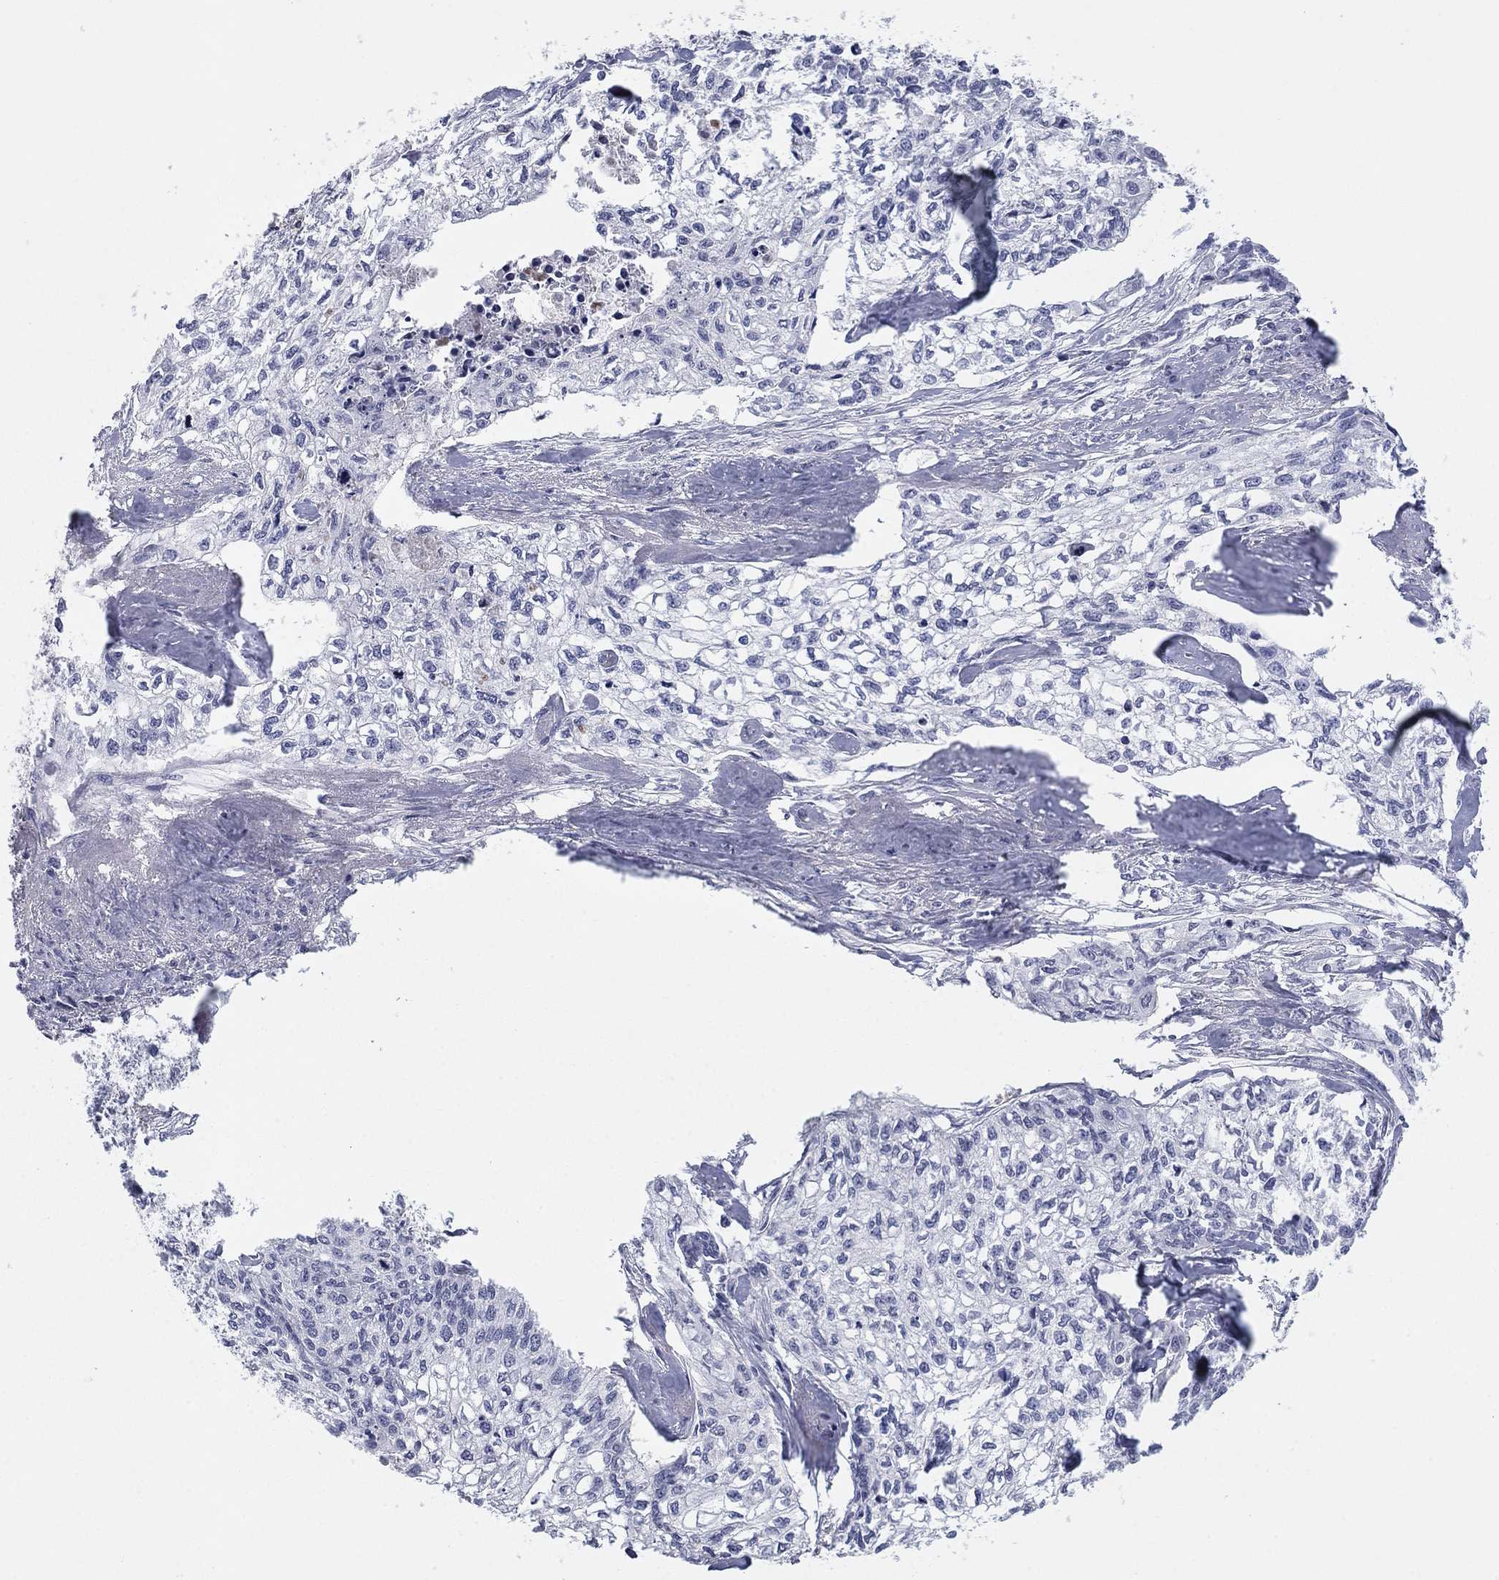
{"staining": {"intensity": "negative", "quantity": "none", "location": "none"}, "tissue": "cervical cancer", "cell_type": "Tumor cells", "image_type": "cancer", "snomed": [{"axis": "morphology", "description": "Squamous cell carcinoma, NOS"}, {"axis": "topography", "description": "Cervix"}], "caption": "Immunohistochemistry (IHC) photomicrograph of neoplastic tissue: cervical cancer (squamous cell carcinoma) stained with DAB (3,3'-diaminobenzidine) exhibits no significant protein staining in tumor cells.", "gene": "AMN1", "patient": {"sex": "female", "age": 58}}